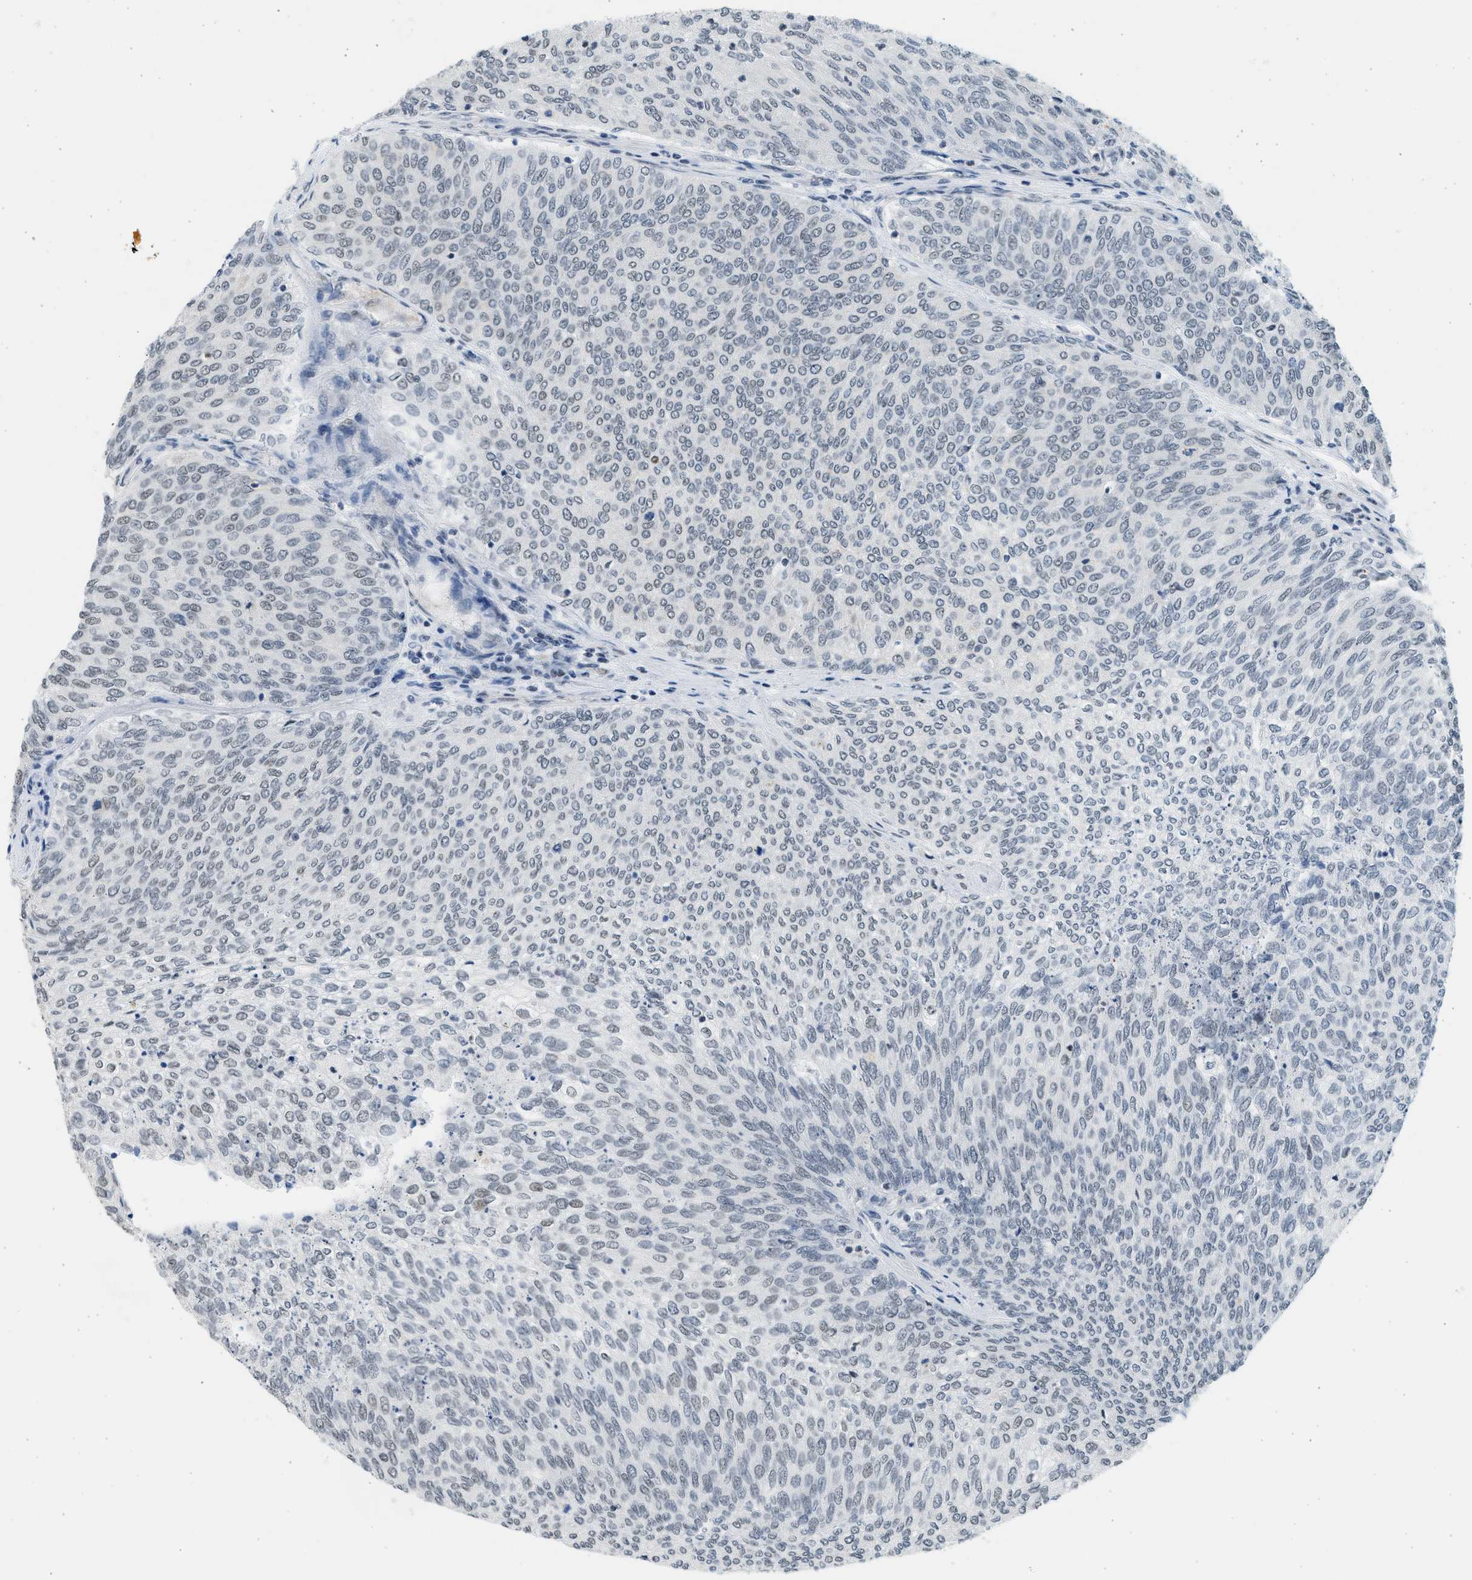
{"staining": {"intensity": "weak", "quantity": "25%-75%", "location": "nuclear"}, "tissue": "urothelial cancer", "cell_type": "Tumor cells", "image_type": "cancer", "snomed": [{"axis": "morphology", "description": "Urothelial carcinoma, Low grade"}, {"axis": "topography", "description": "Urinary bladder"}], "caption": "An immunohistochemistry micrograph of tumor tissue is shown. Protein staining in brown shows weak nuclear positivity in low-grade urothelial carcinoma within tumor cells.", "gene": "HIPK1", "patient": {"sex": "female", "age": 79}}